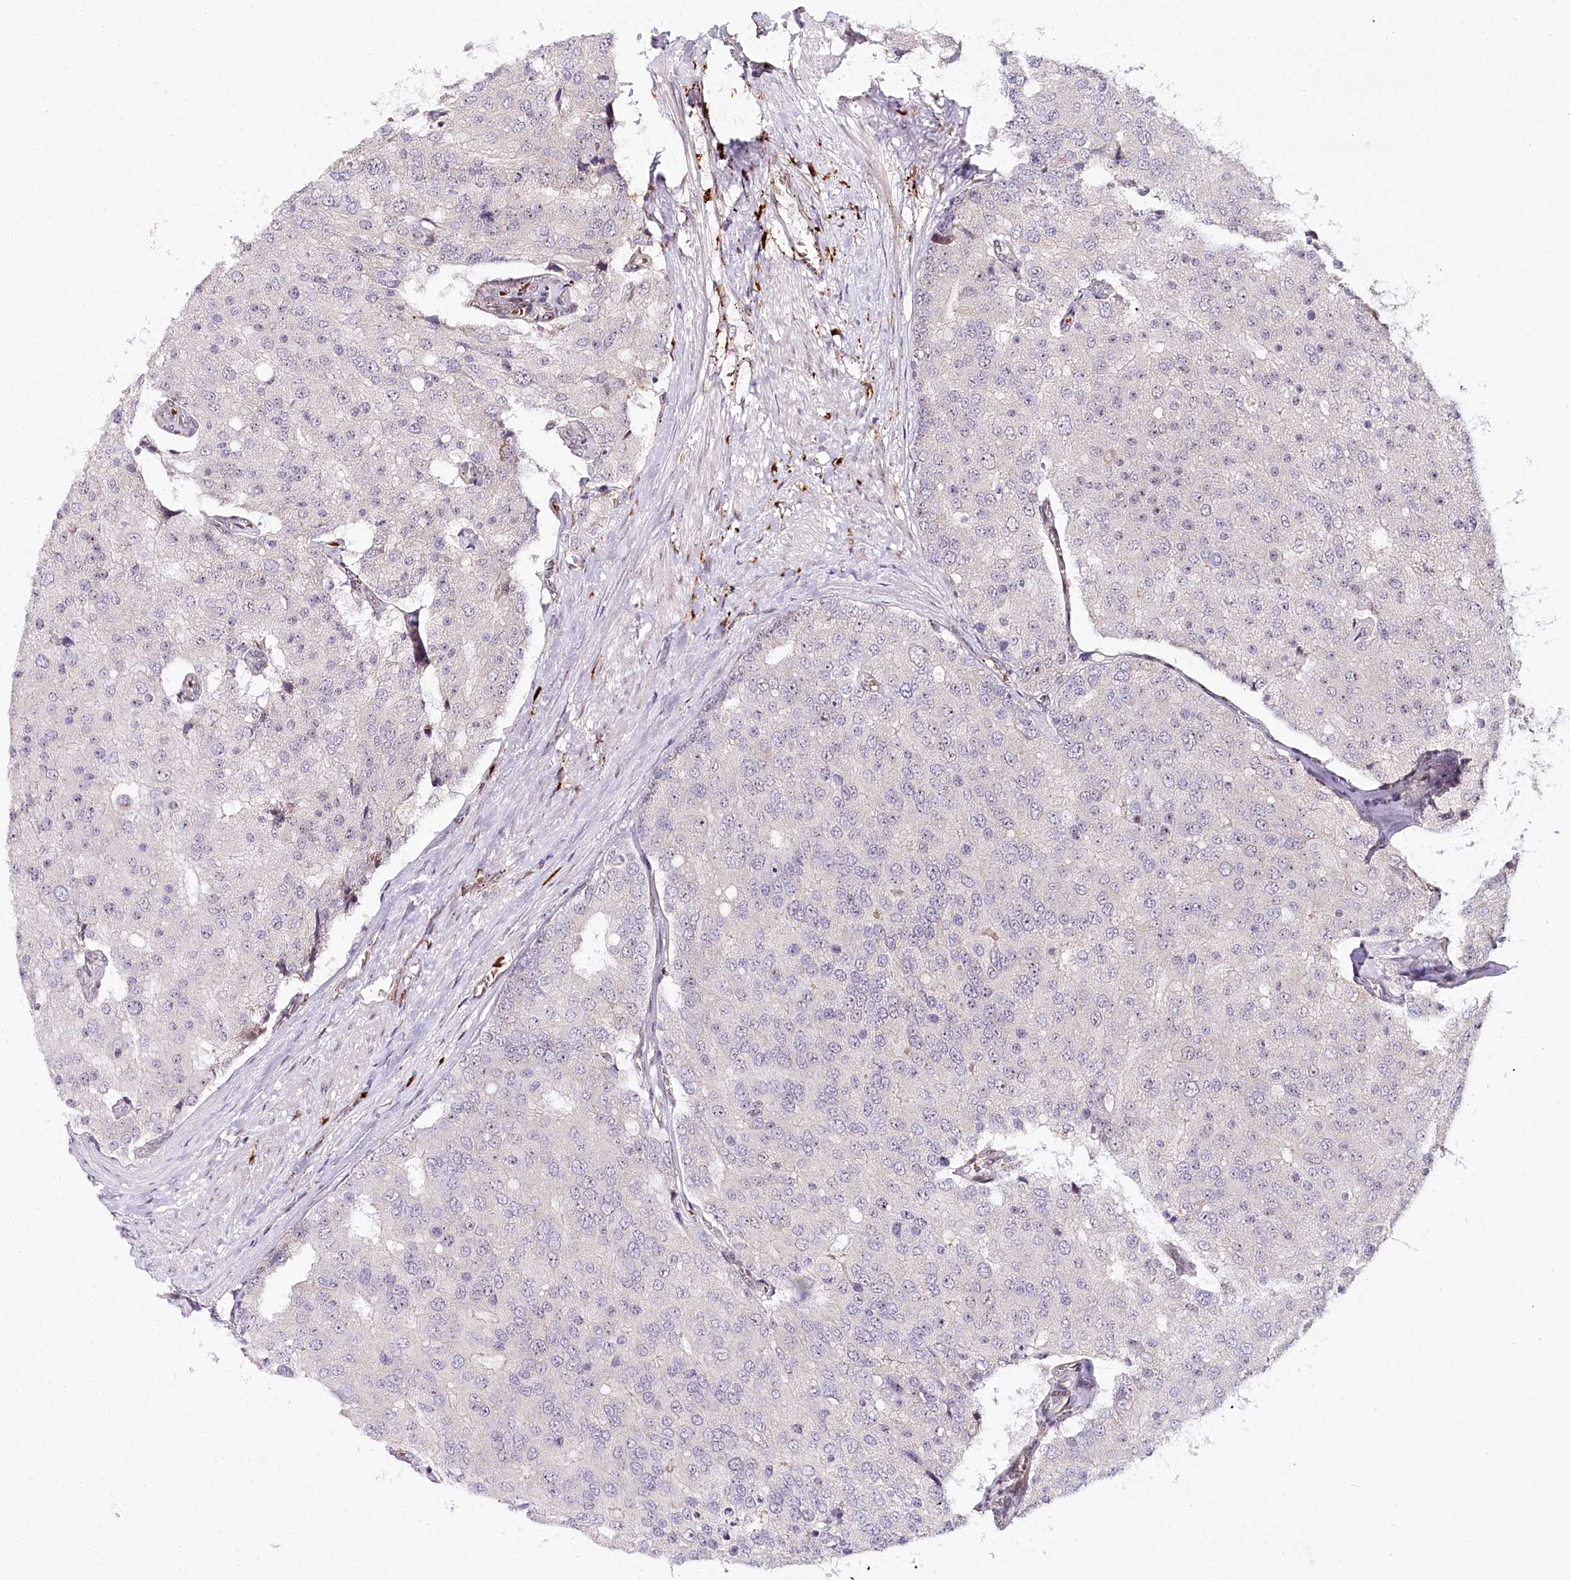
{"staining": {"intensity": "negative", "quantity": "none", "location": "none"}, "tissue": "prostate cancer", "cell_type": "Tumor cells", "image_type": "cancer", "snomed": [{"axis": "morphology", "description": "Adenocarcinoma, High grade"}, {"axis": "topography", "description": "Prostate"}], "caption": "High power microscopy histopathology image of an immunohistochemistry (IHC) photomicrograph of prostate cancer (high-grade adenocarcinoma), revealing no significant expression in tumor cells.", "gene": "WDR36", "patient": {"sex": "male", "age": 50}}